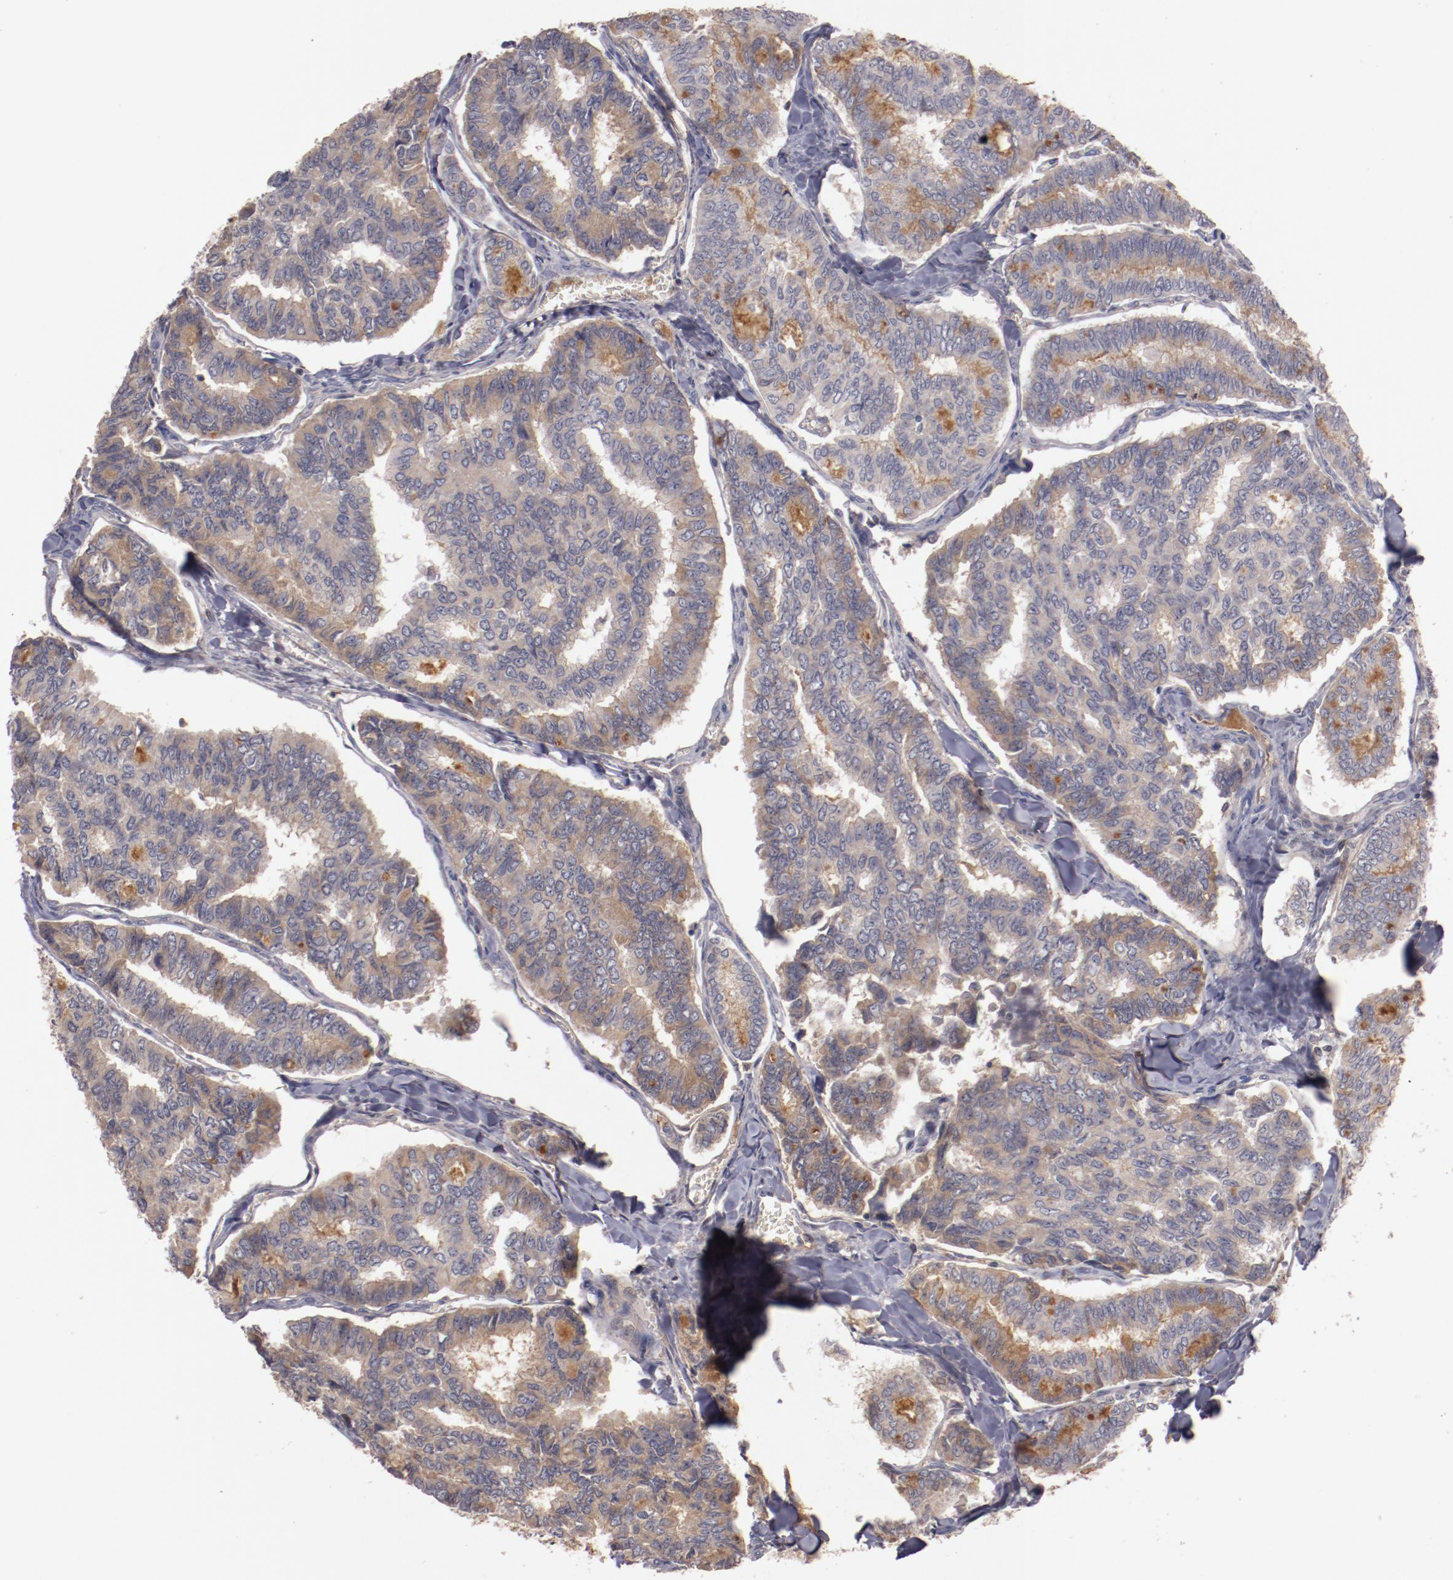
{"staining": {"intensity": "weak", "quantity": "25%-75%", "location": "cytoplasmic/membranous"}, "tissue": "thyroid cancer", "cell_type": "Tumor cells", "image_type": "cancer", "snomed": [{"axis": "morphology", "description": "Papillary adenocarcinoma, NOS"}, {"axis": "topography", "description": "Thyroid gland"}], "caption": "Tumor cells show low levels of weak cytoplasmic/membranous staining in approximately 25%-75% of cells in human thyroid cancer. Ihc stains the protein of interest in brown and the nuclei are stained blue.", "gene": "MBL2", "patient": {"sex": "female", "age": 35}}